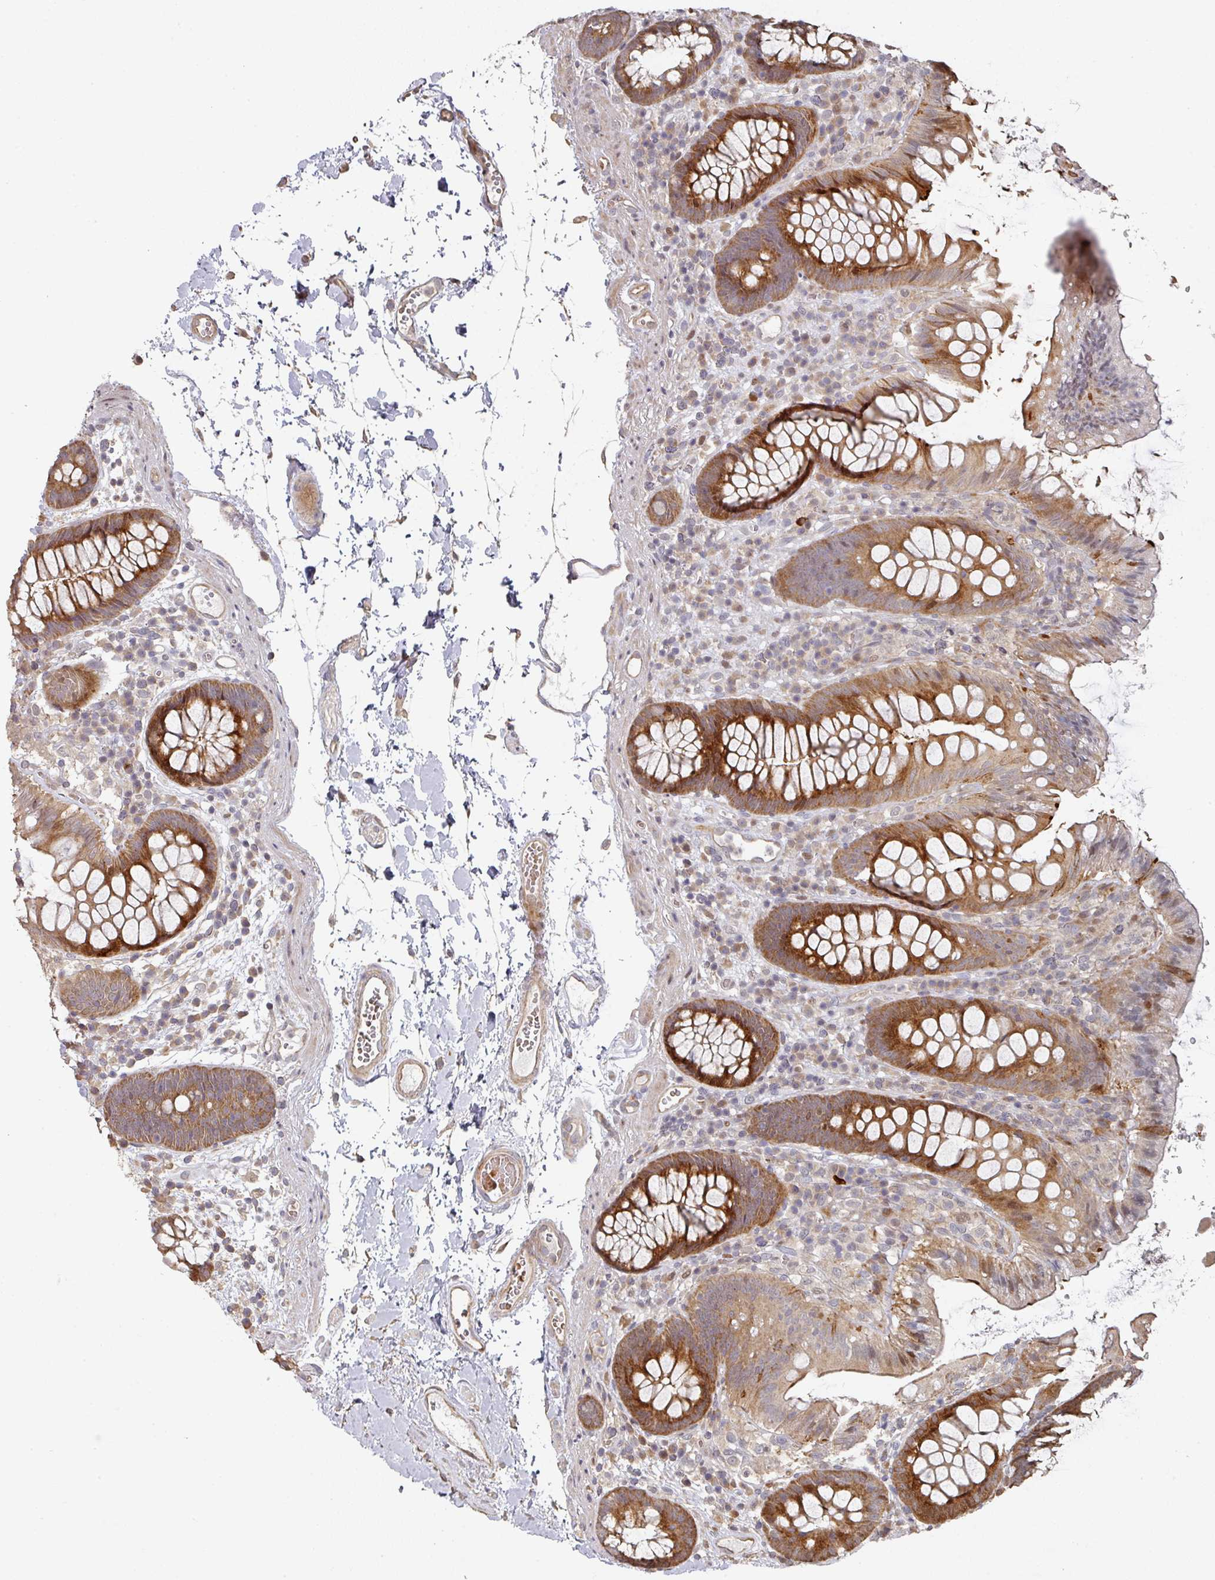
{"staining": {"intensity": "moderate", "quantity": ">75%", "location": "cytoplasmic/membranous"}, "tissue": "colon", "cell_type": "Endothelial cells", "image_type": "normal", "snomed": [{"axis": "morphology", "description": "Normal tissue, NOS"}, {"axis": "topography", "description": "Colon"}], "caption": "Protein staining reveals moderate cytoplasmic/membranous positivity in about >75% of endothelial cells in unremarkable colon. The staining was performed using DAB (3,3'-diaminobenzidine) to visualize the protein expression in brown, while the nuclei were stained in blue with hematoxylin (Magnification: 20x).", "gene": "CA7", "patient": {"sex": "male", "age": 84}}